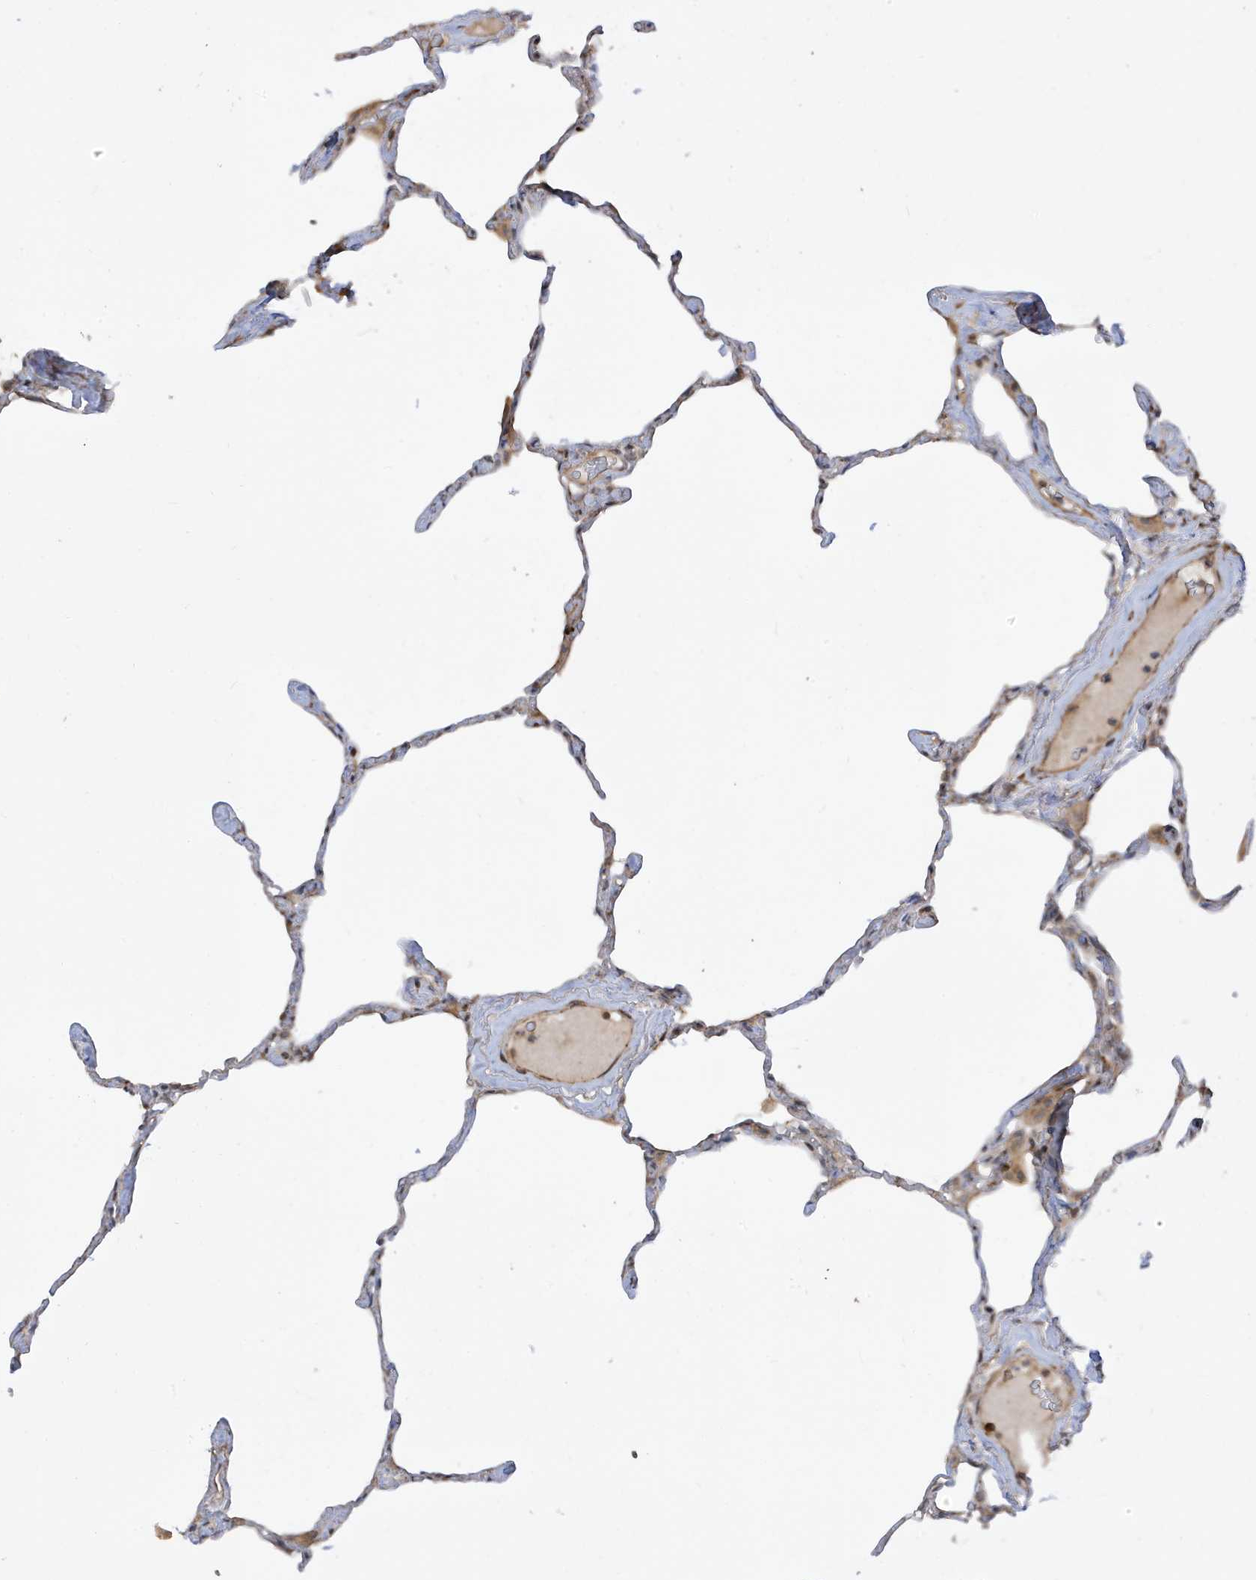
{"staining": {"intensity": "negative", "quantity": "none", "location": "none"}, "tissue": "lung", "cell_type": "Alveolar cells", "image_type": "normal", "snomed": [{"axis": "morphology", "description": "Normal tissue, NOS"}, {"axis": "topography", "description": "Lung"}], "caption": "Alveolar cells show no significant positivity in unremarkable lung. (DAB (3,3'-diaminobenzidine) immunohistochemistry (IHC) with hematoxylin counter stain).", "gene": "TAB3", "patient": {"sex": "male", "age": 65}}